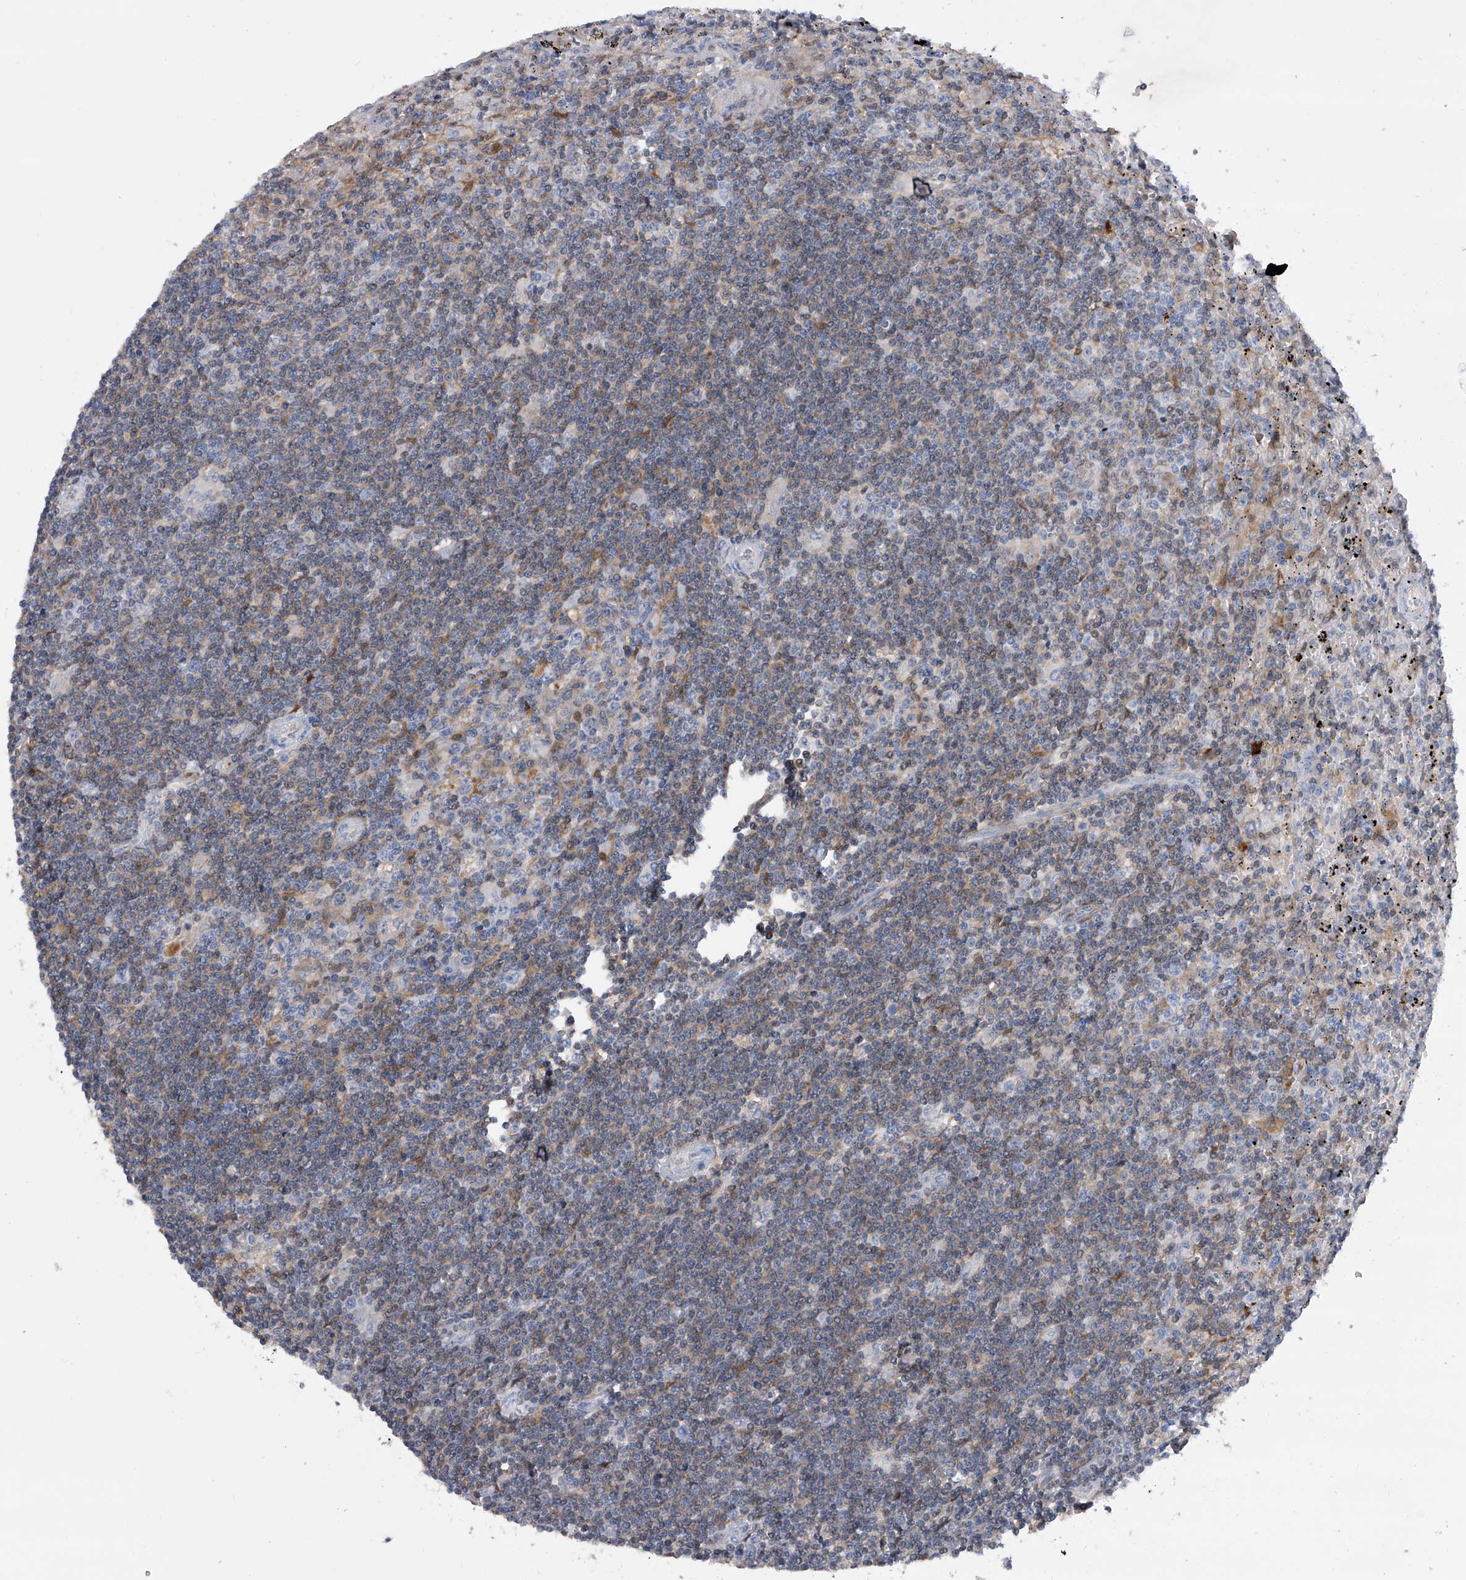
{"staining": {"intensity": "weak", "quantity": "25%-75%", "location": "cytoplasmic/membranous"}, "tissue": "lymphoma", "cell_type": "Tumor cells", "image_type": "cancer", "snomed": [{"axis": "morphology", "description": "Malignant lymphoma, non-Hodgkin's type, Low grade"}, {"axis": "topography", "description": "Spleen"}], "caption": "A brown stain shows weak cytoplasmic/membranous positivity of a protein in malignant lymphoma, non-Hodgkin's type (low-grade) tumor cells.", "gene": "SERPINB9", "patient": {"sex": "male", "age": 76}}